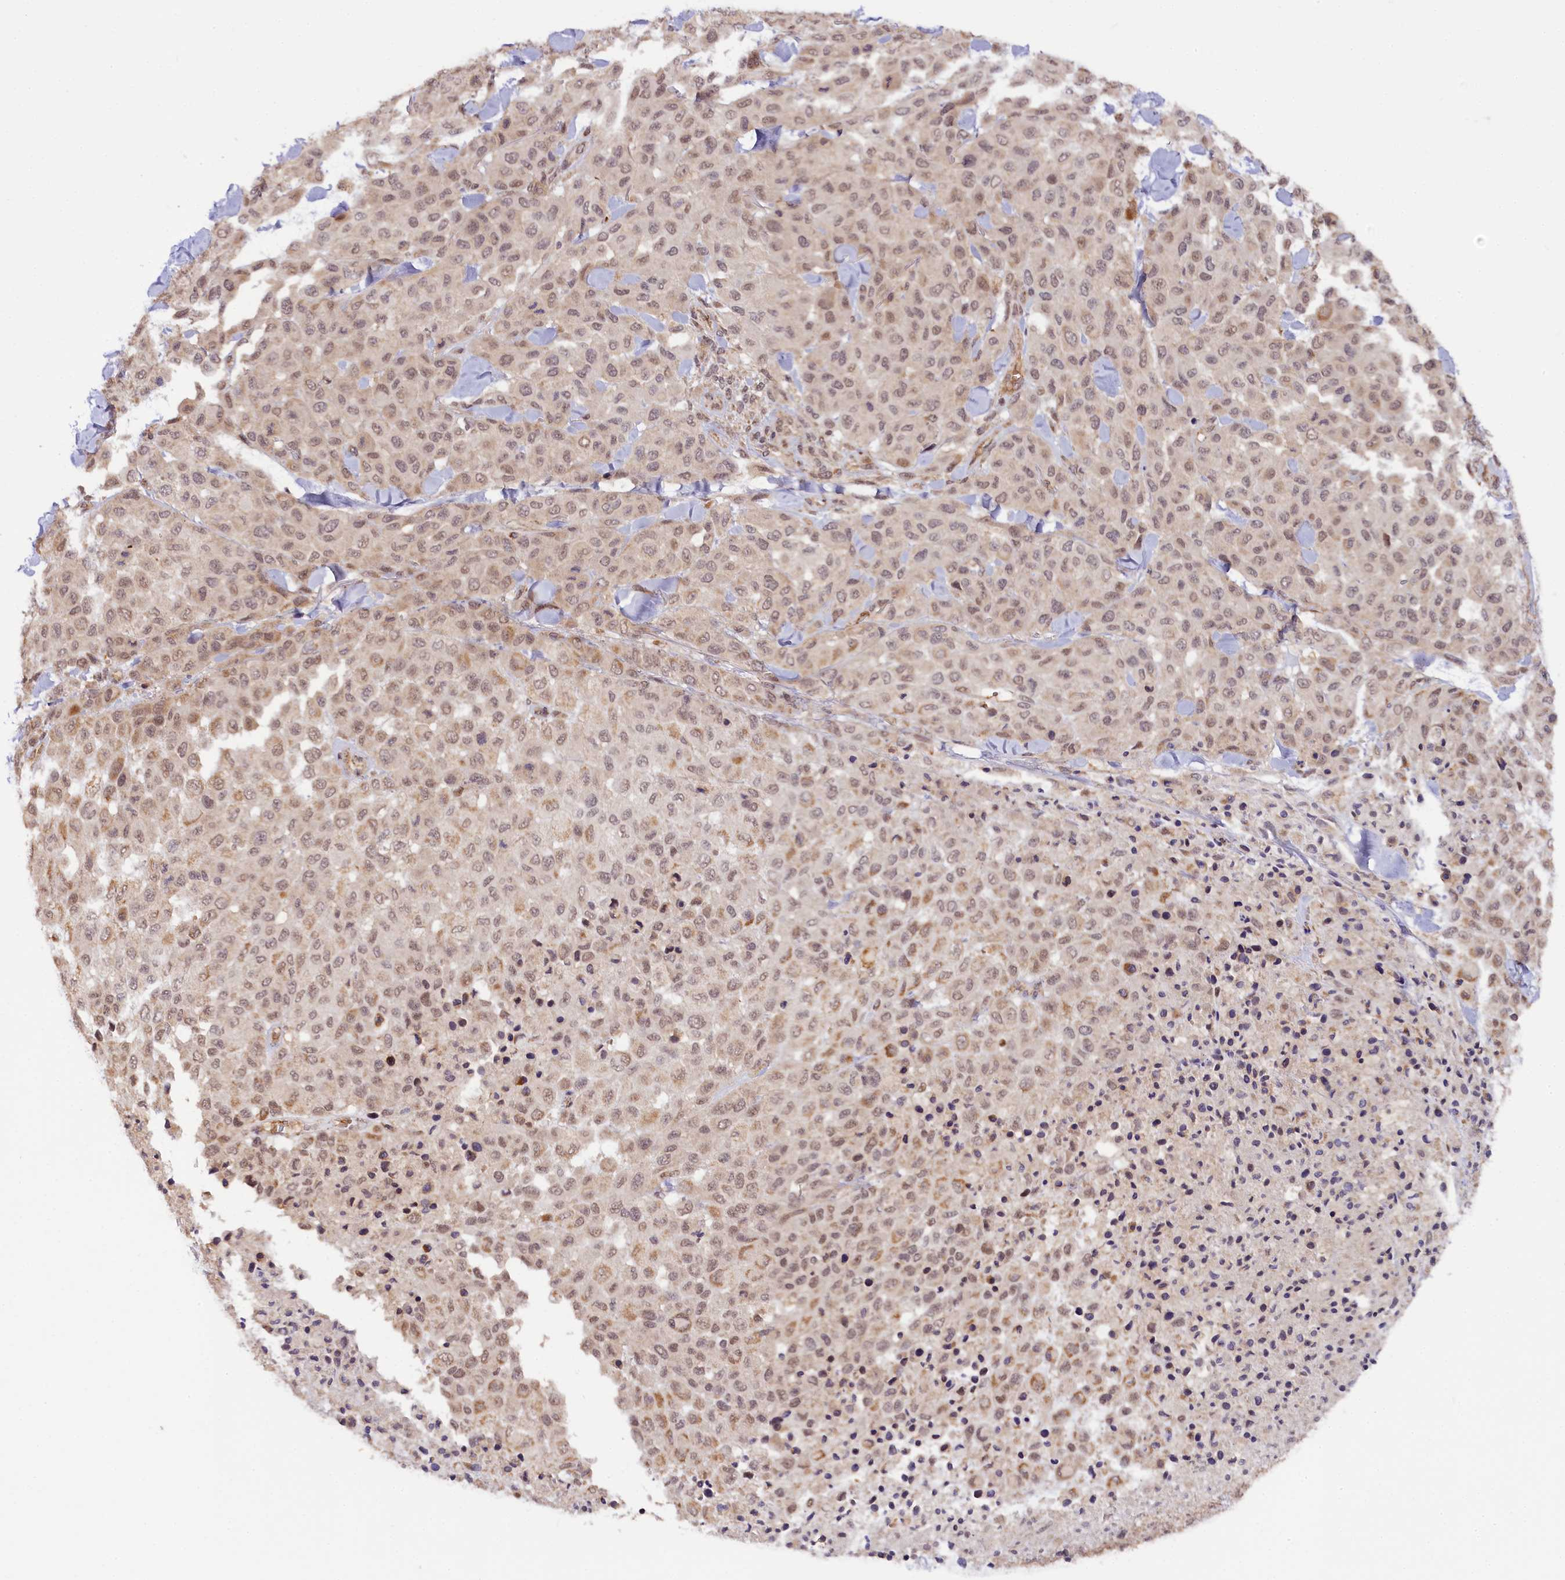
{"staining": {"intensity": "weak", "quantity": ">75%", "location": "cytoplasmic/membranous,nuclear"}, "tissue": "melanoma", "cell_type": "Tumor cells", "image_type": "cancer", "snomed": [{"axis": "morphology", "description": "Malignant melanoma, Metastatic site"}, {"axis": "topography", "description": "Skin"}], "caption": "Immunohistochemical staining of human melanoma exhibits low levels of weak cytoplasmic/membranous and nuclear expression in approximately >75% of tumor cells.", "gene": "ZNF480", "patient": {"sex": "female", "age": 81}}